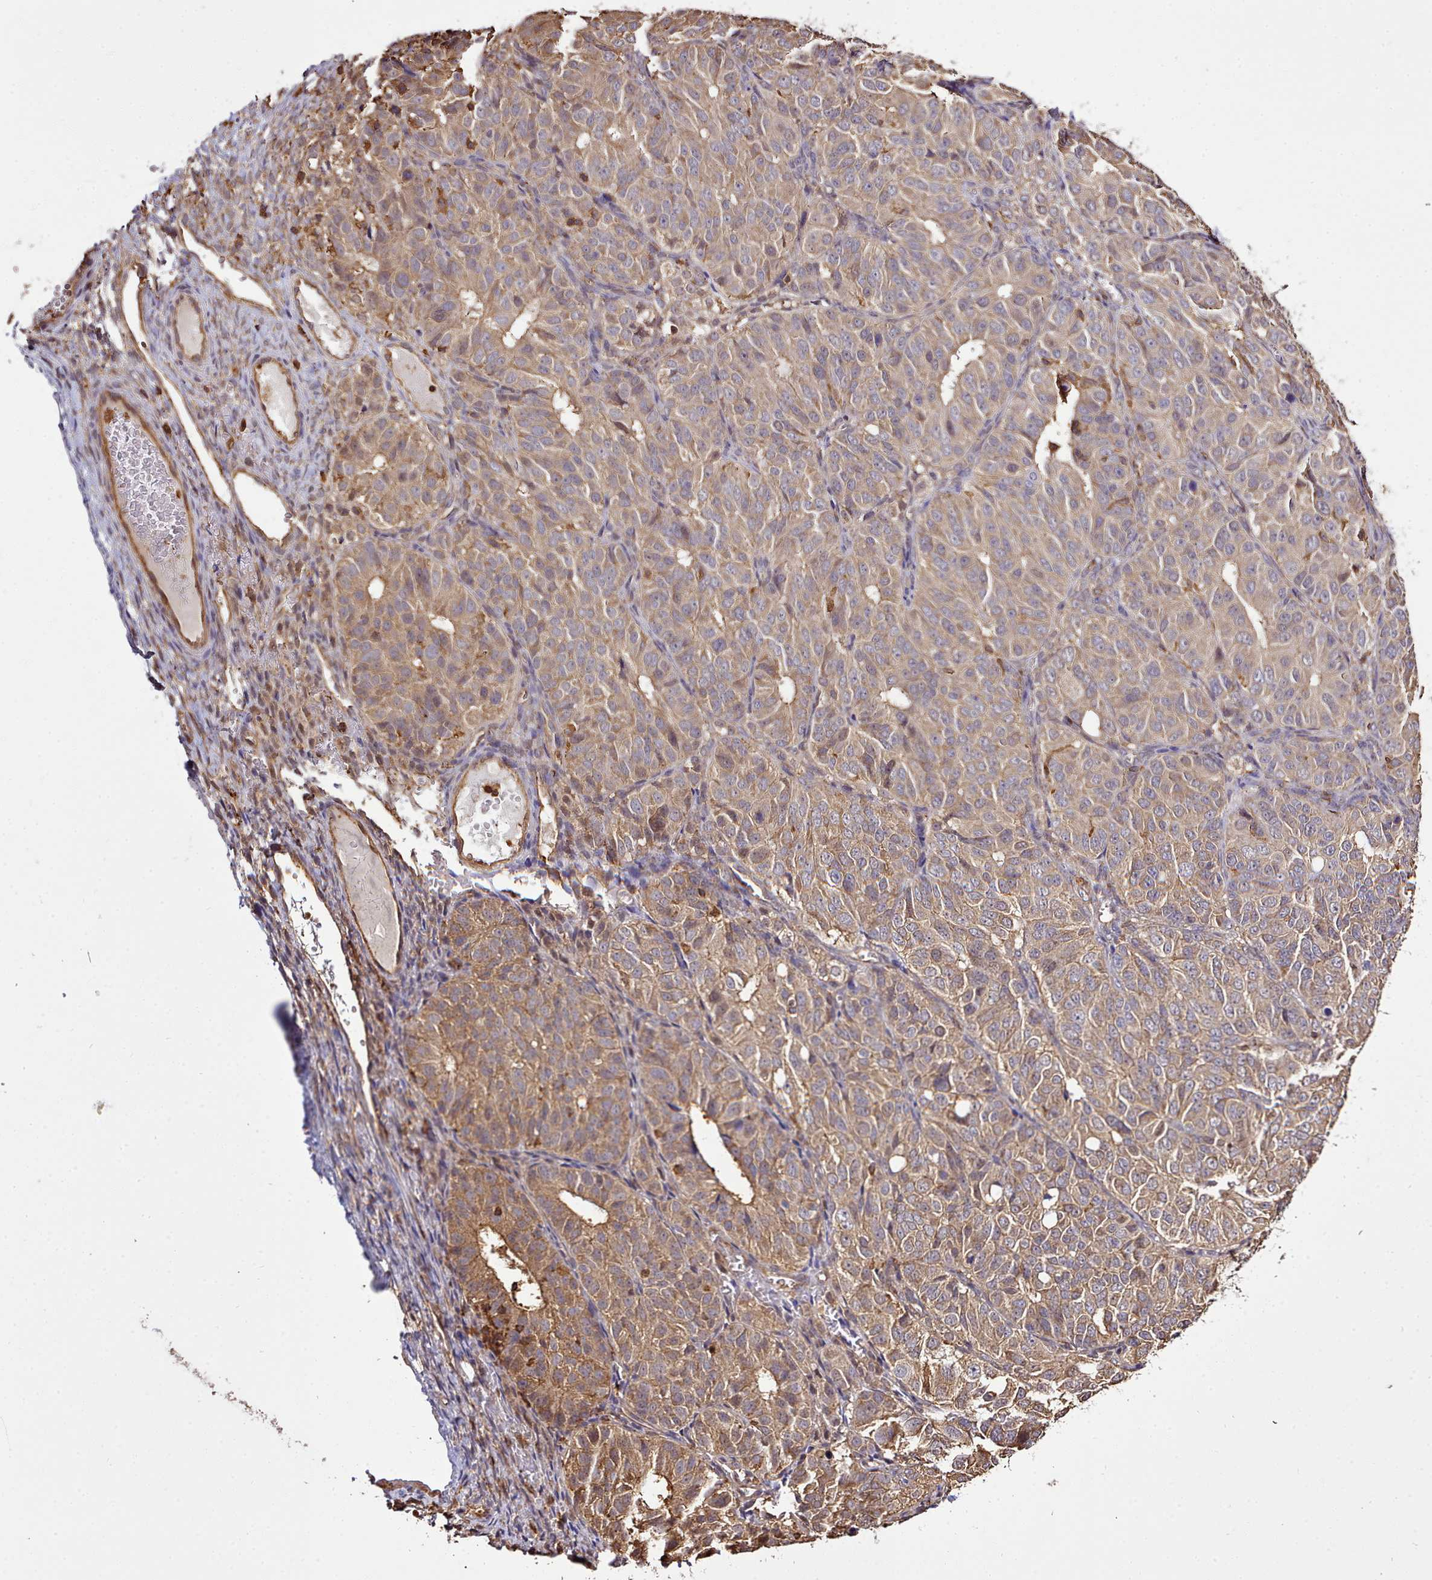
{"staining": {"intensity": "moderate", "quantity": ">75%", "location": "cytoplasmic/membranous"}, "tissue": "ovarian cancer", "cell_type": "Tumor cells", "image_type": "cancer", "snomed": [{"axis": "morphology", "description": "Carcinoma, endometroid"}, {"axis": "topography", "description": "Ovary"}], "caption": "This is an image of immunohistochemistry staining of endometroid carcinoma (ovarian), which shows moderate staining in the cytoplasmic/membranous of tumor cells.", "gene": "CAPZA1", "patient": {"sex": "female", "age": 51}}